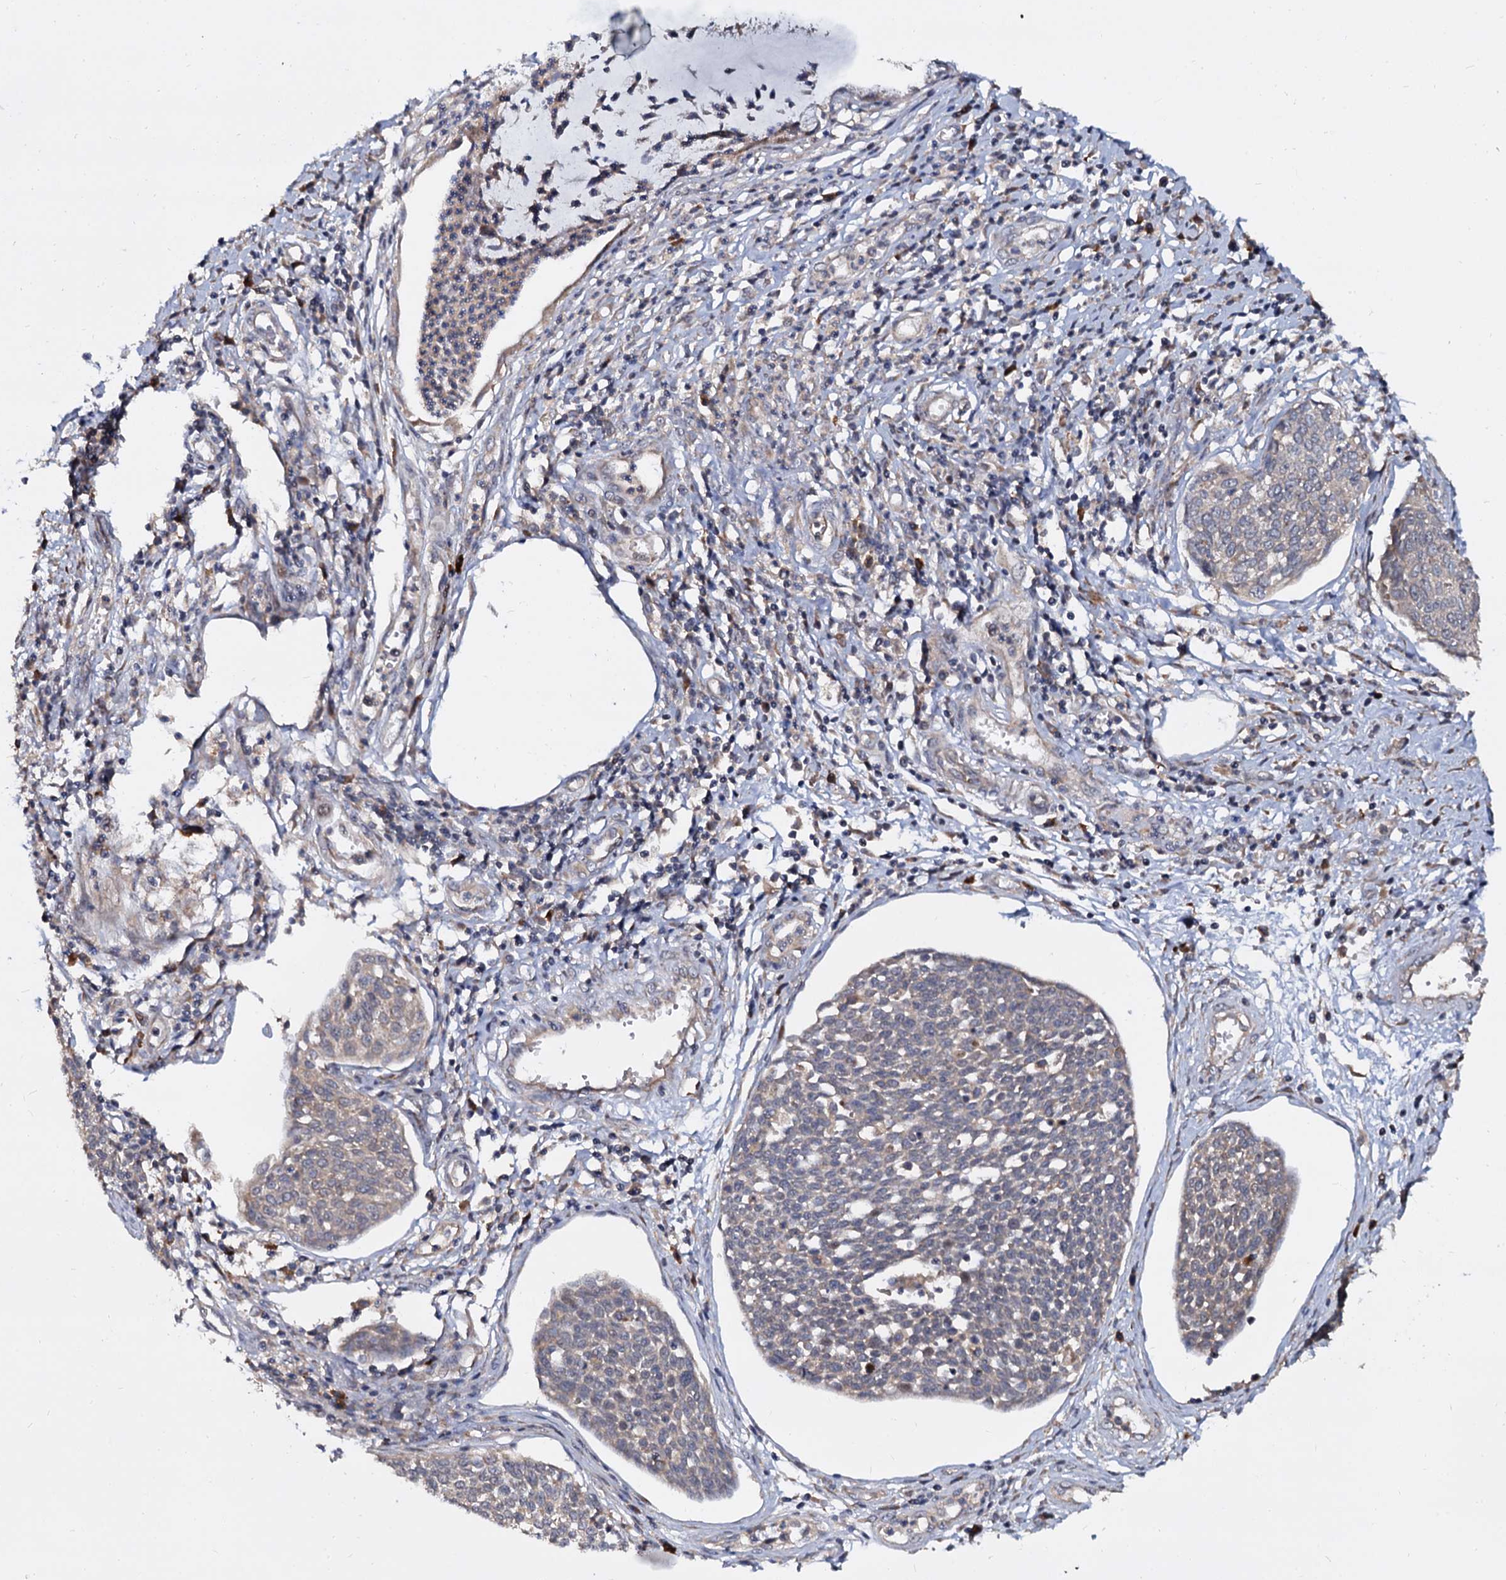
{"staining": {"intensity": "moderate", "quantity": "<25%", "location": "cytoplasmic/membranous"}, "tissue": "cervical cancer", "cell_type": "Tumor cells", "image_type": "cancer", "snomed": [{"axis": "morphology", "description": "Squamous cell carcinoma, NOS"}, {"axis": "topography", "description": "Cervix"}], "caption": "Squamous cell carcinoma (cervical) stained with a brown dye displays moderate cytoplasmic/membranous positive positivity in approximately <25% of tumor cells.", "gene": "WWC3", "patient": {"sex": "female", "age": 34}}